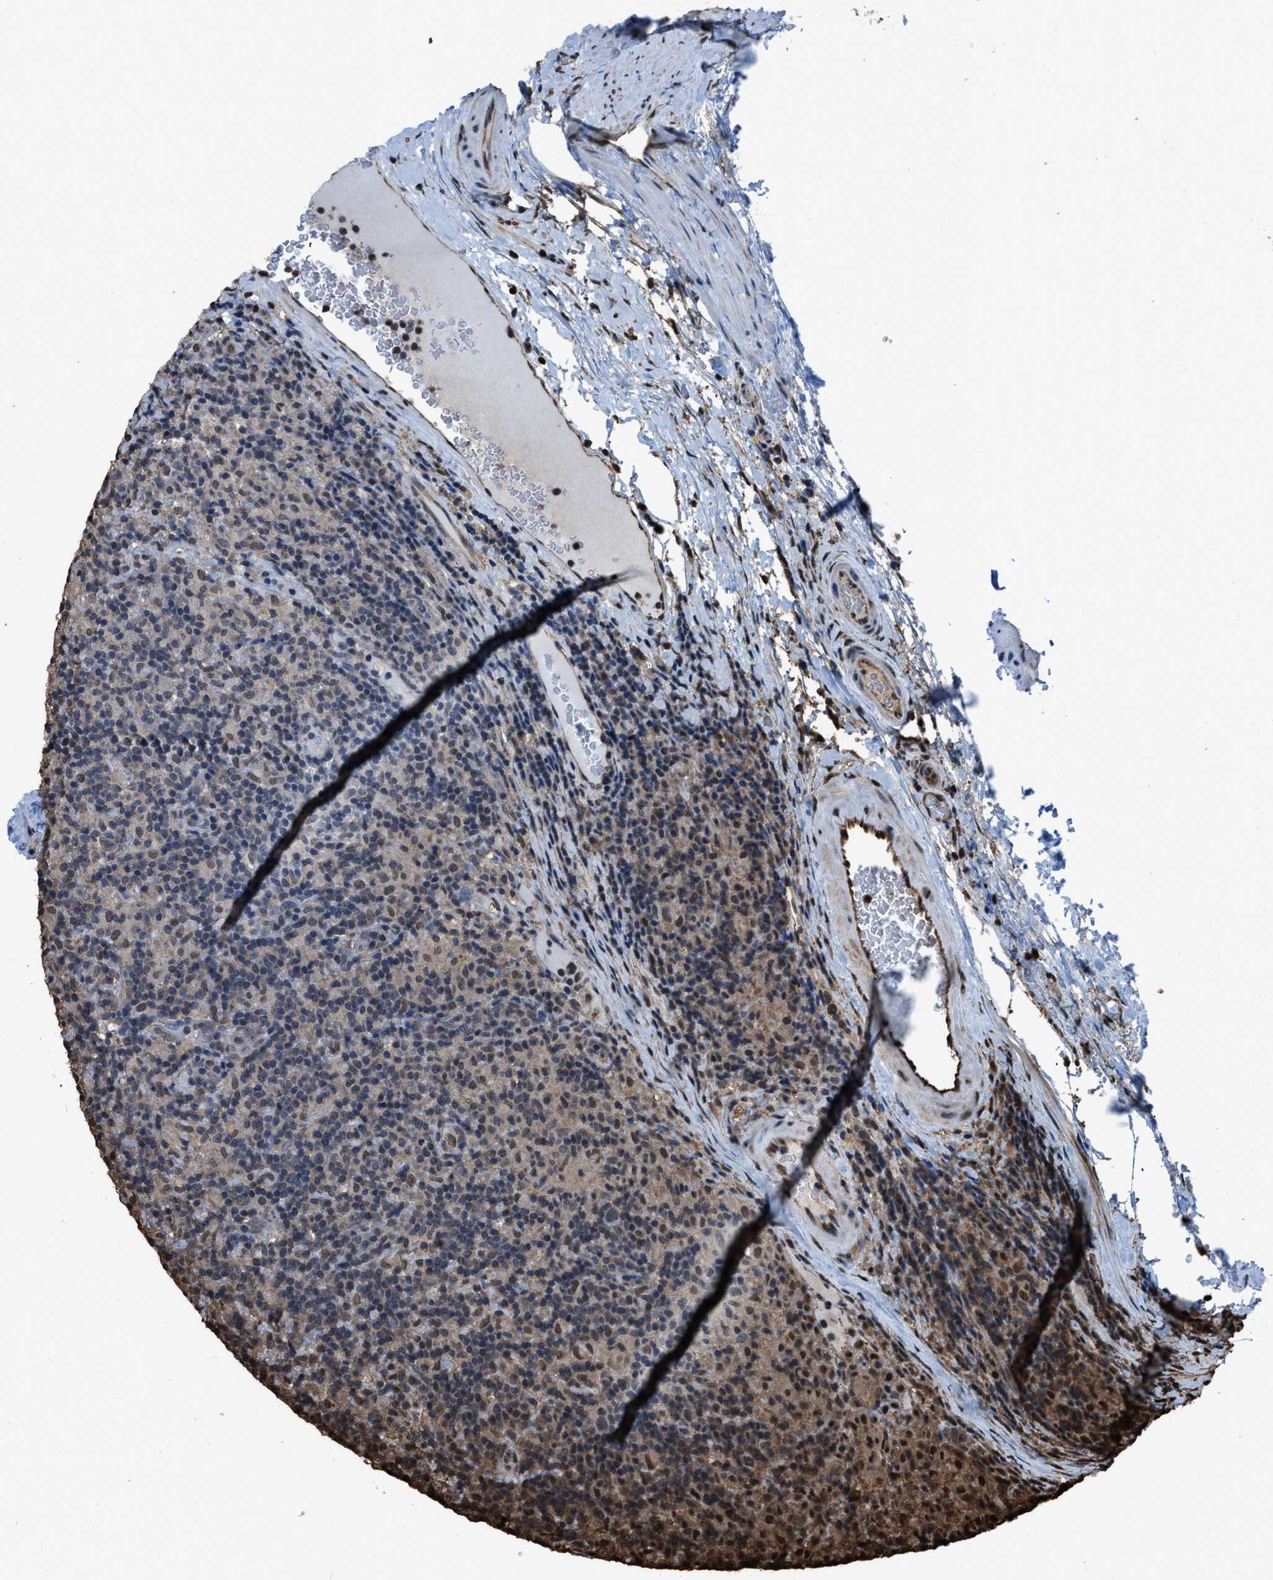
{"staining": {"intensity": "weak", "quantity": "<25%", "location": "nuclear"}, "tissue": "lymphoma", "cell_type": "Tumor cells", "image_type": "cancer", "snomed": [{"axis": "morphology", "description": "Hodgkin's disease, NOS"}, {"axis": "topography", "description": "Lymph node"}], "caption": "High power microscopy photomicrograph of an immunohistochemistry (IHC) image of Hodgkin's disease, revealing no significant positivity in tumor cells.", "gene": "FNTA", "patient": {"sex": "male", "age": 70}}